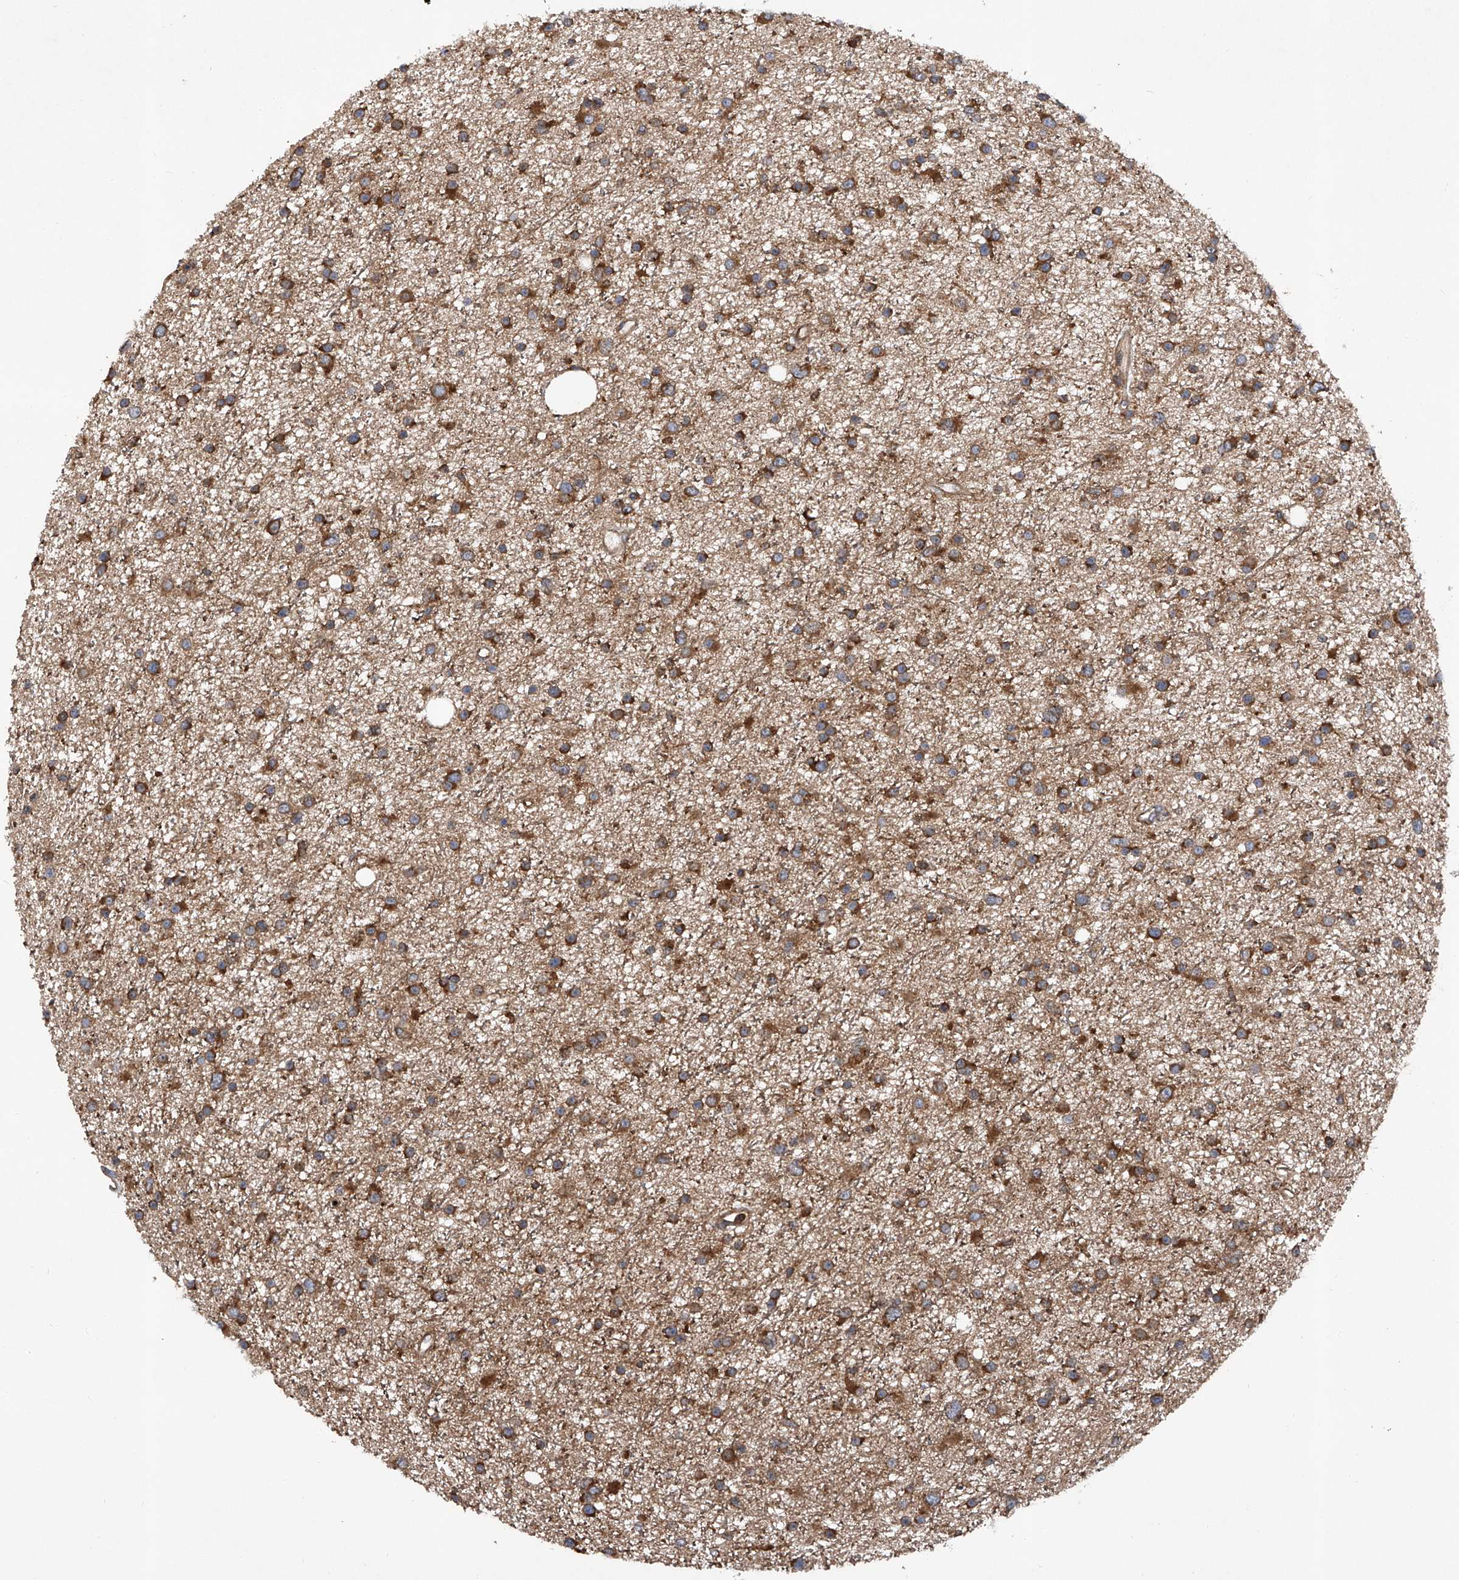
{"staining": {"intensity": "strong", "quantity": ">75%", "location": "cytoplasmic/membranous"}, "tissue": "glioma", "cell_type": "Tumor cells", "image_type": "cancer", "snomed": [{"axis": "morphology", "description": "Glioma, malignant, Low grade"}, {"axis": "topography", "description": "Cerebral cortex"}], "caption": "Immunohistochemical staining of glioma demonstrates strong cytoplasmic/membranous protein staining in approximately >75% of tumor cells.", "gene": "SMAP1", "patient": {"sex": "female", "age": 39}}